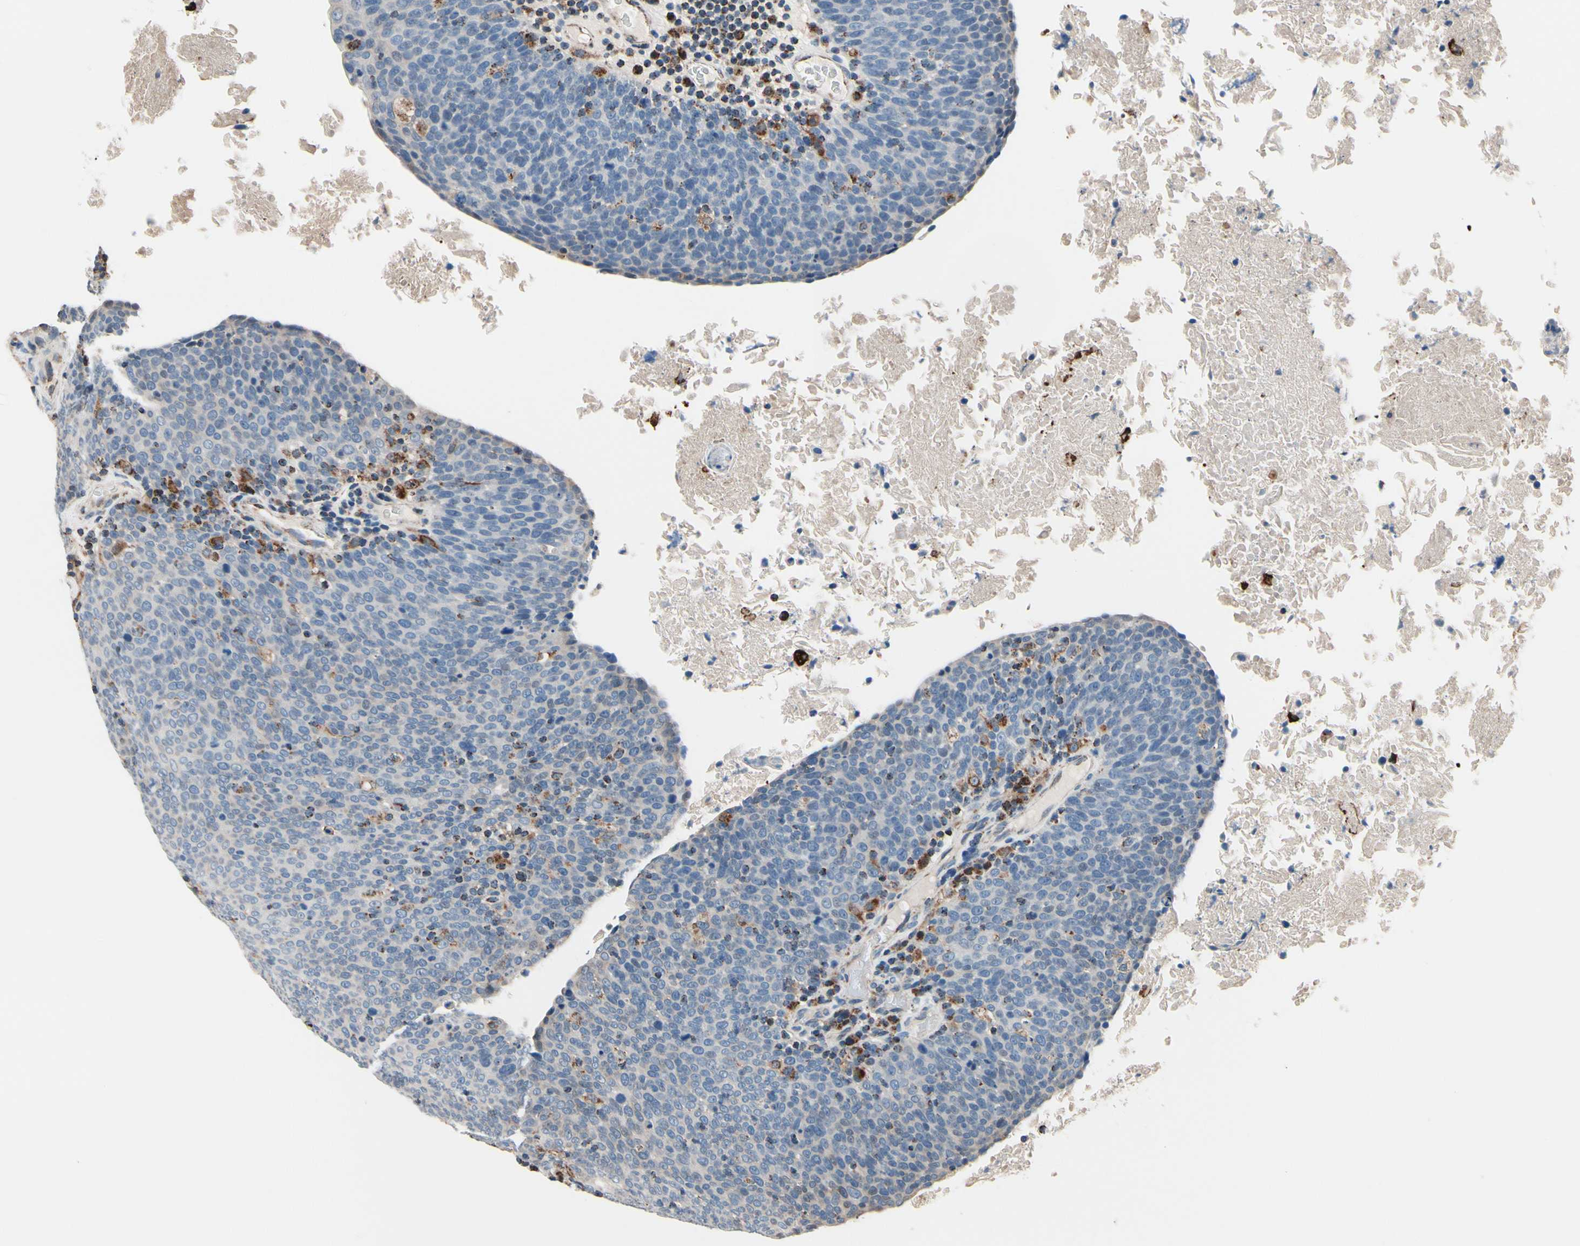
{"staining": {"intensity": "strong", "quantity": "<25%", "location": "cytoplasmic/membranous"}, "tissue": "head and neck cancer", "cell_type": "Tumor cells", "image_type": "cancer", "snomed": [{"axis": "morphology", "description": "Squamous cell carcinoma, NOS"}, {"axis": "morphology", "description": "Squamous cell carcinoma, metastatic, NOS"}, {"axis": "topography", "description": "Lymph node"}, {"axis": "topography", "description": "Head-Neck"}], "caption": "Tumor cells show strong cytoplasmic/membranous positivity in about <25% of cells in head and neck cancer (metastatic squamous cell carcinoma).", "gene": "TMEM176A", "patient": {"sex": "male", "age": 62}}